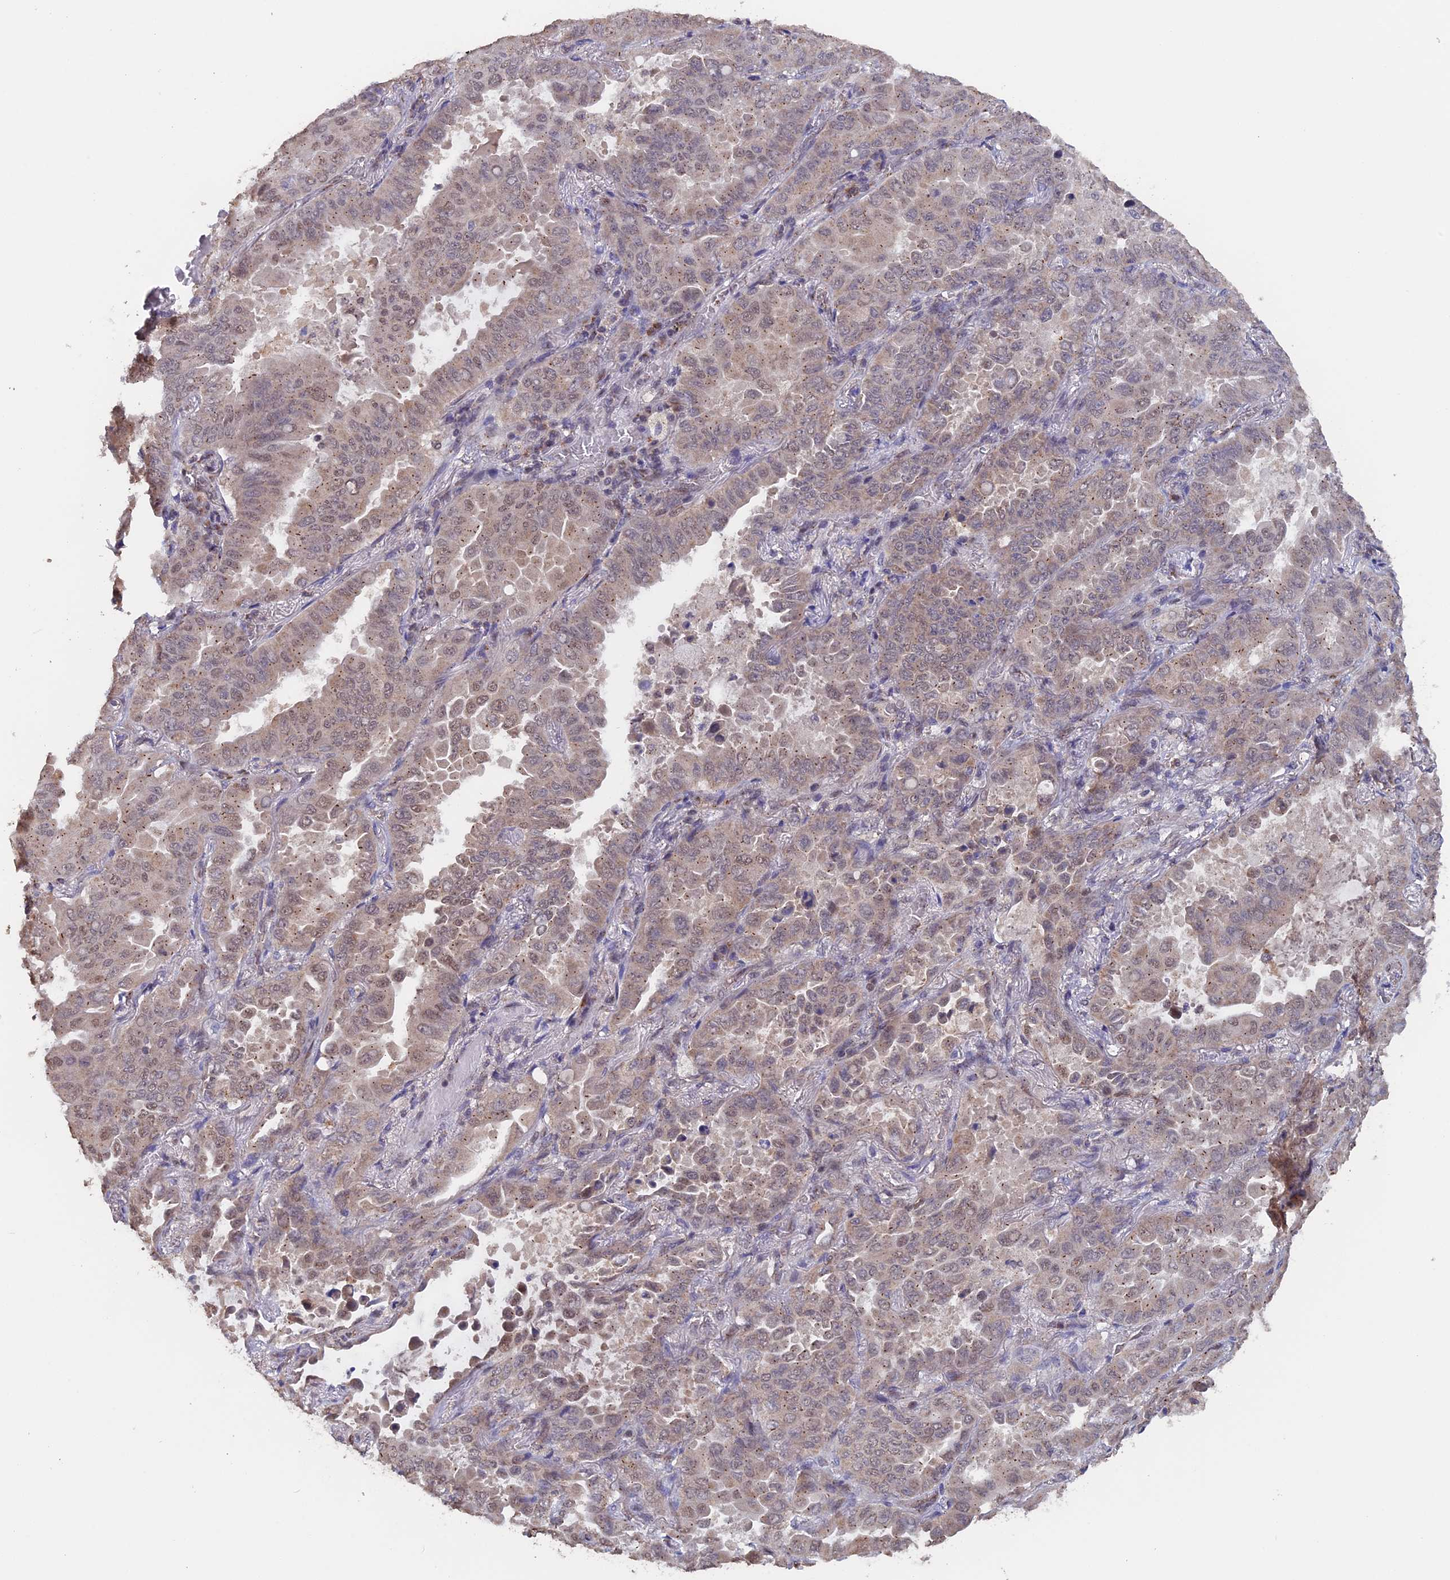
{"staining": {"intensity": "weak", "quantity": "25%-75%", "location": "cytoplasmic/membranous,nuclear"}, "tissue": "lung cancer", "cell_type": "Tumor cells", "image_type": "cancer", "snomed": [{"axis": "morphology", "description": "Adenocarcinoma, NOS"}, {"axis": "topography", "description": "Lung"}], "caption": "This is a photomicrograph of immunohistochemistry staining of adenocarcinoma (lung), which shows weak positivity in the cytoplasmic/membranous and nuclear of tumor cells.", "gene": "PIGQ", "patient": {"sex": "male", "age": 64}}